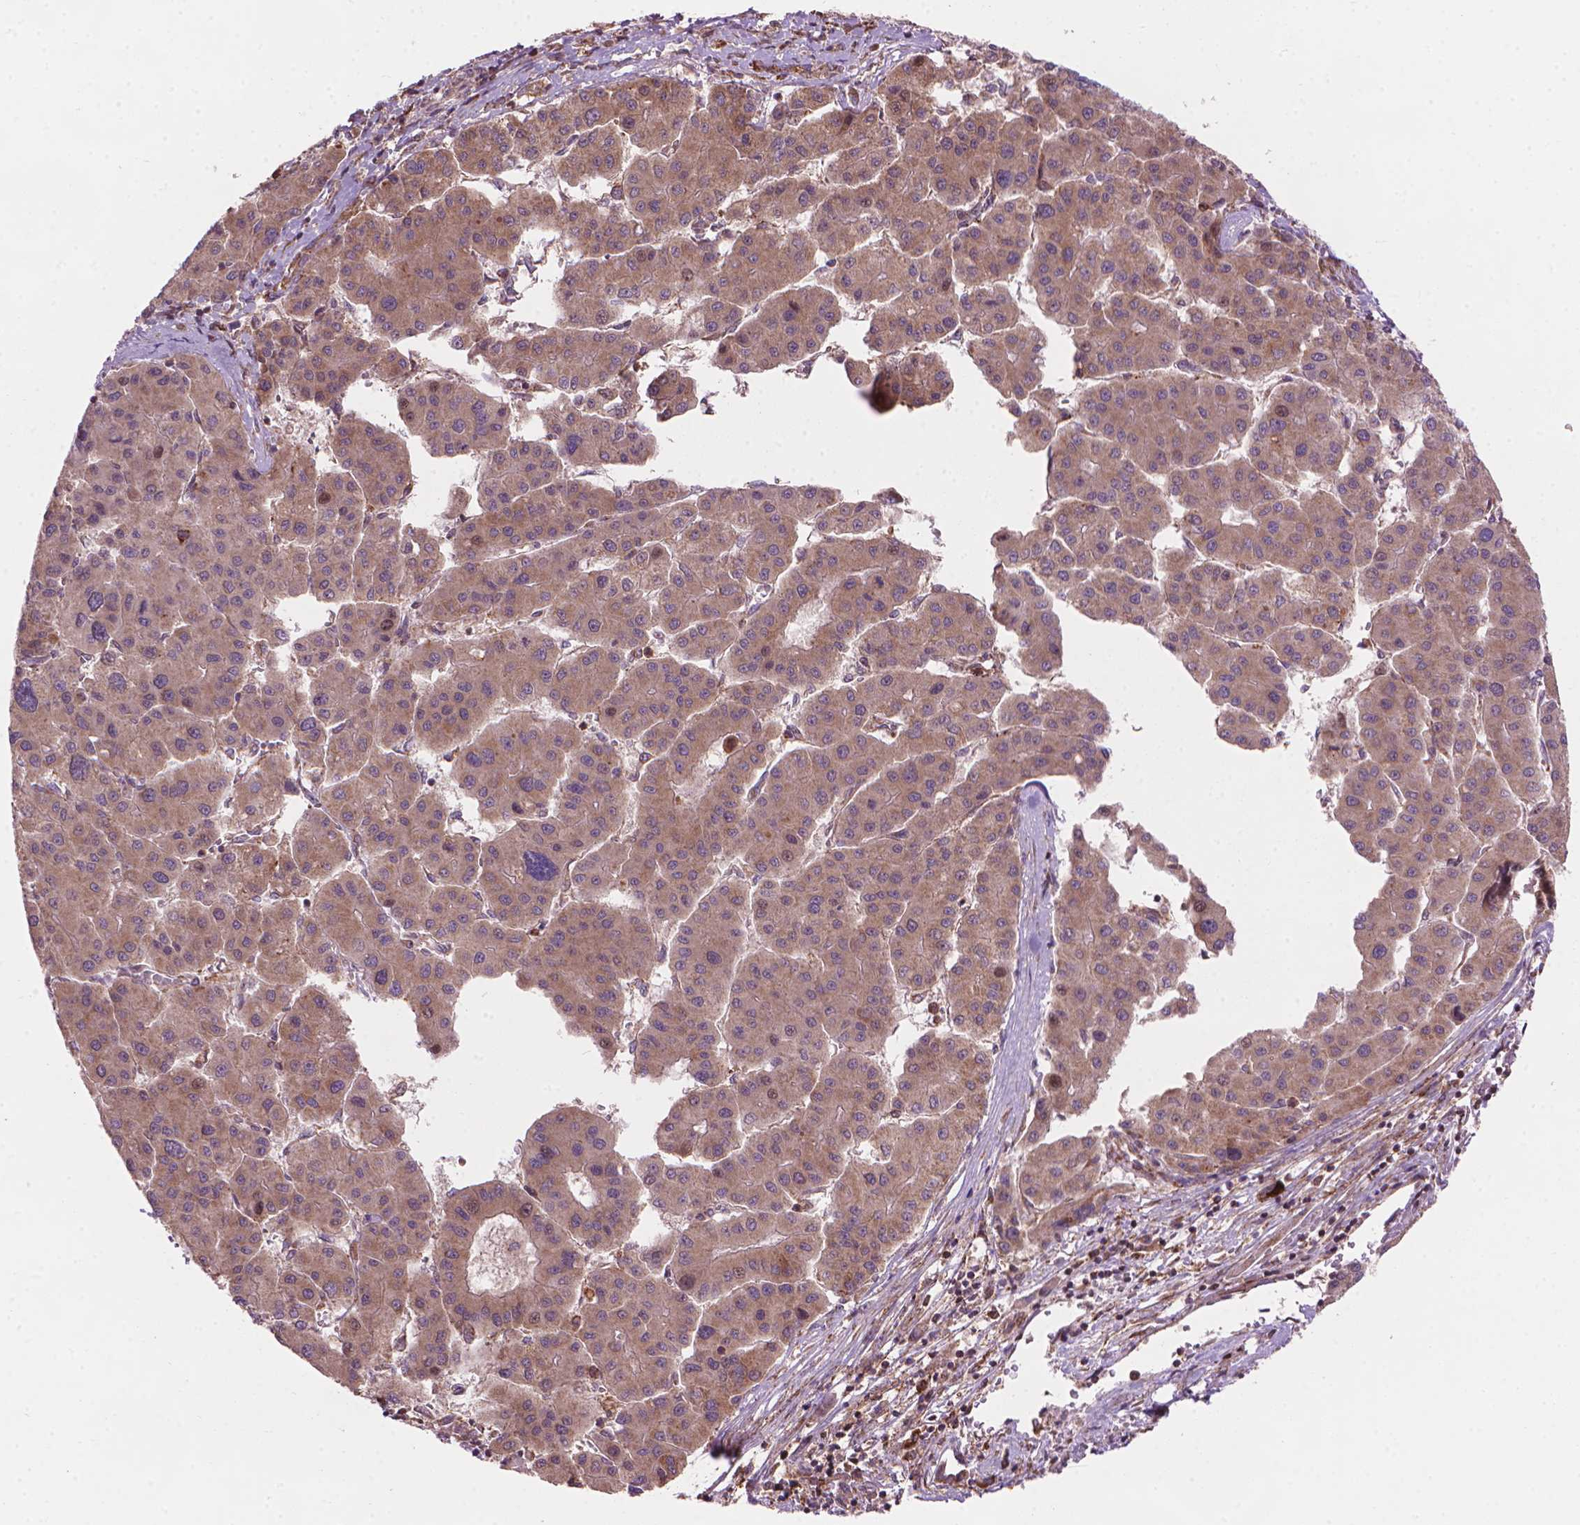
{"staining": {"intensity": "weak", "quantity": ">75%", "location": "cytoplasmic/membranous"}, "tissue": "liver cancer", "cell_type": "Tumor cells", "image_type": "cancer", "snomed": [{"axis": "morphology", "description": "Carcinoma, Hepatocellular, NOS"}, {"axis": "topography", "description": "Liver"}], "caption": "Human hepatocellular carcinoma (liver) stained for a protein (brown) shows weak cytoplasmic/membranous positive positivity in about >75% of tumor cells.", "gene": "VARS2", "patient": {"sex": "male", "age": 73}}